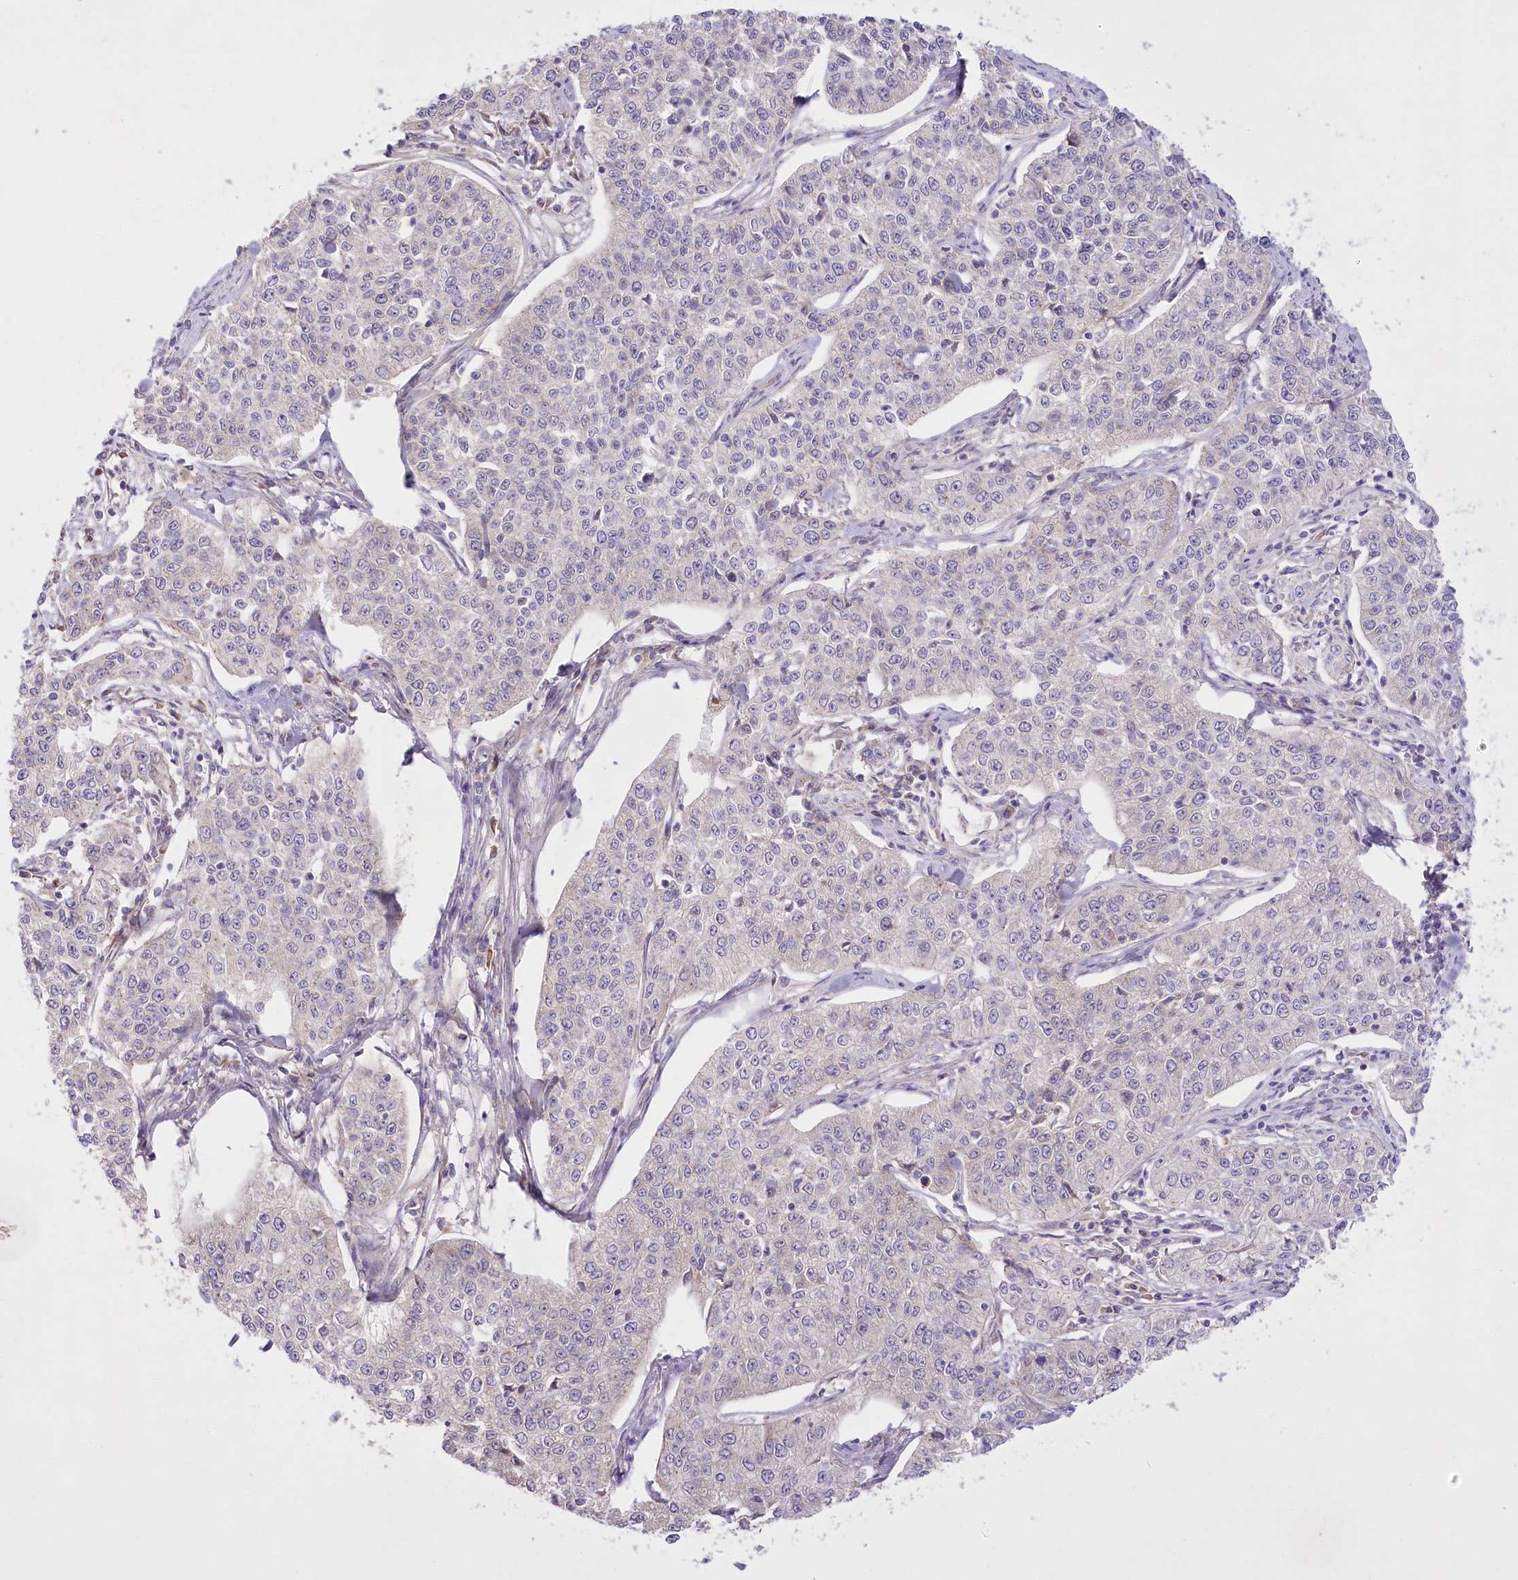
{"staining": {"intensity": "negative", "quantity": "none", "location": "none"}, "tissue": "cervical cancer", "cell_type": "Tumor cells", "image_type": "cancer", "snomed": [{"axis": "morphology", "description": "Squamous cell carcinoma, NOS"}, {"axis": "topography", "description": "Cervix"}], "caption": "High power microscopy micrograph of an immunohistochemistry (IHC) micrograph of cervical squamous cell carcinoma, revealing no significant expression in tumor cells. (Stains: DAB immunohistochemistry with hematoxylin counter stain, Microscopy: brightfield microscopy at high magnification).", "gene": "PBLD", "patient": {"sex": "female", "age": 35}}